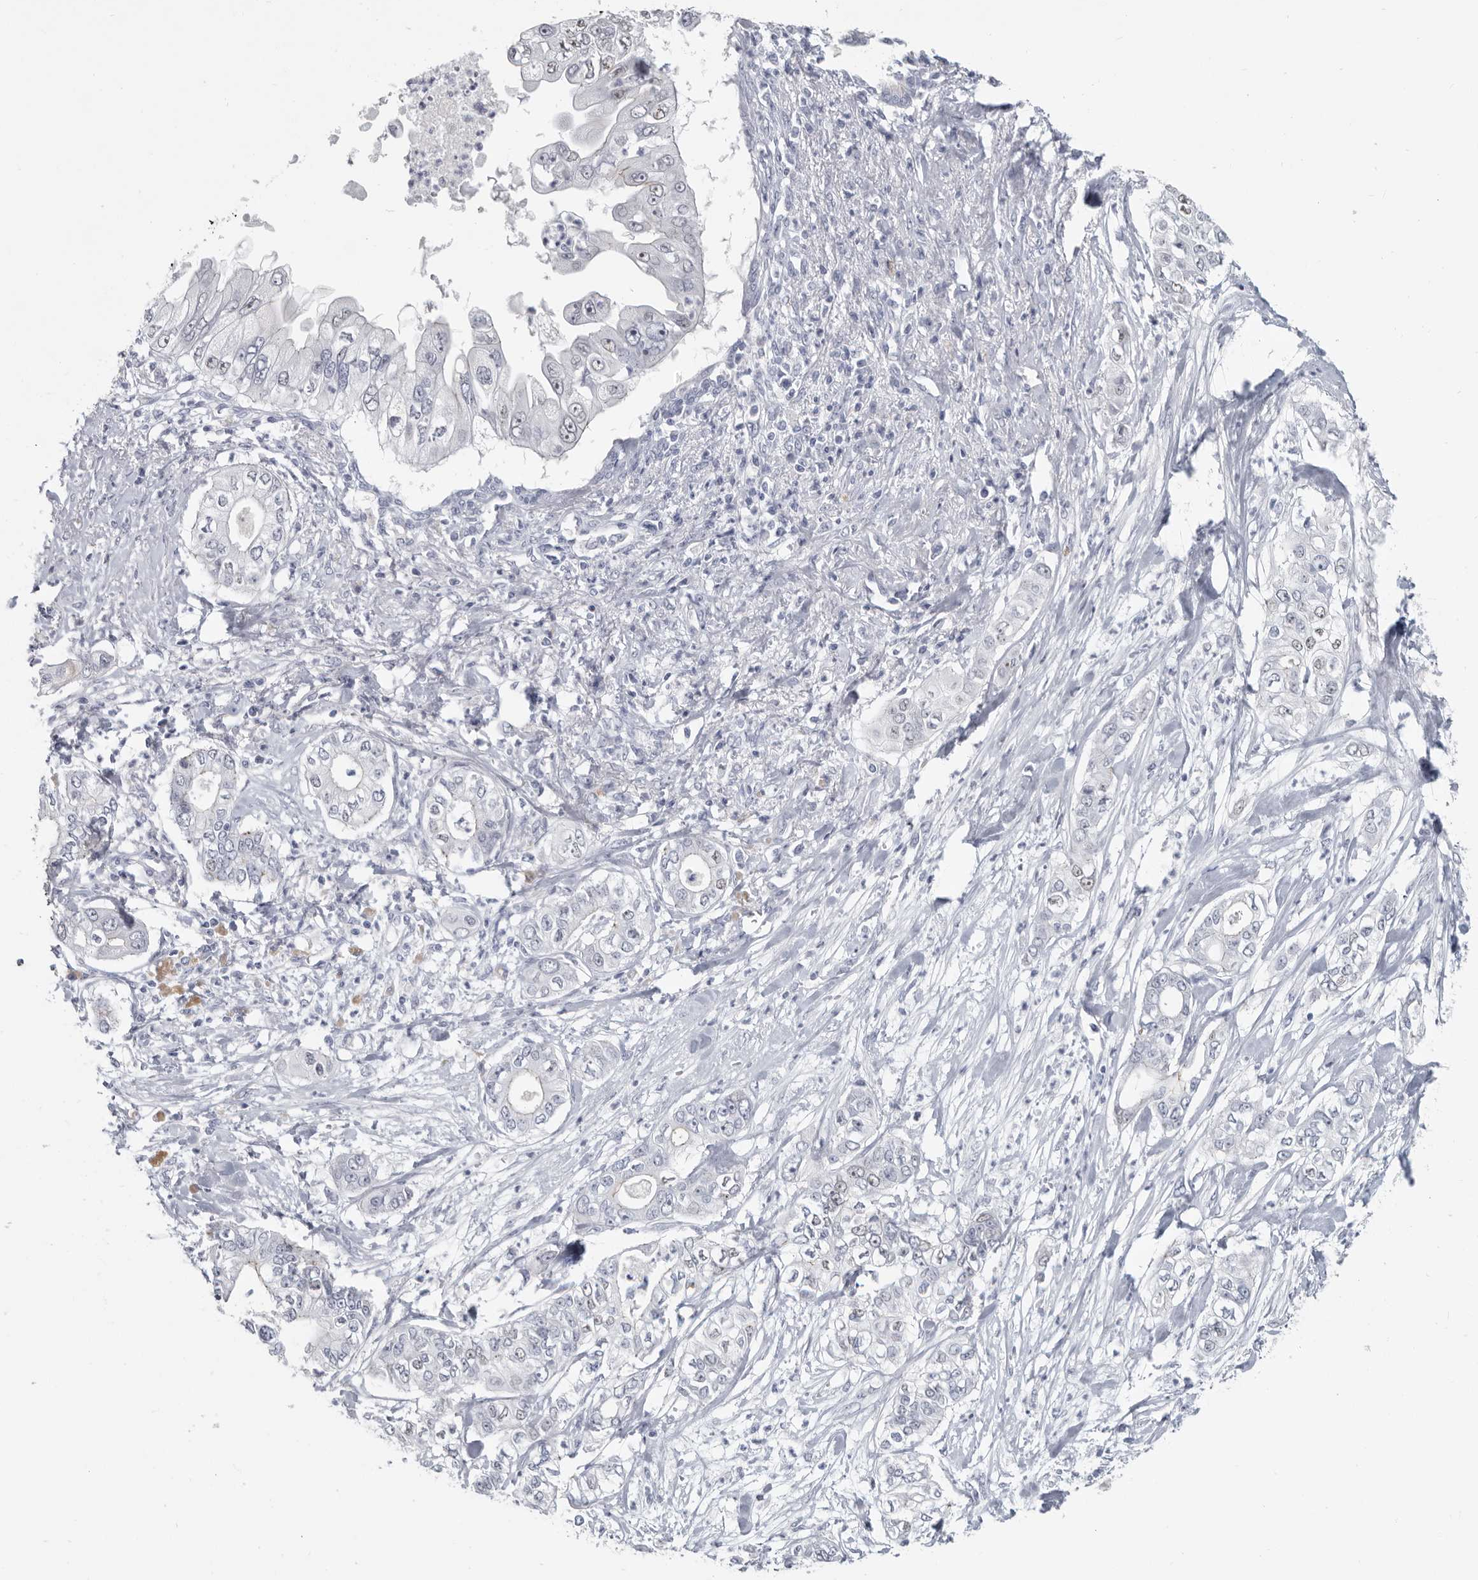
{"staining": {"intensity": "negative", "quantity": "none", "location": "none"}, "tissue": "pancreatic cancer", "cell_type": "Tumor cells", "image_type": "cancer", "snomed": [{"axis": "morphology", "description": "Adenocarcinoma, NOS"}, {"axis": "topography", "description": "Pancreas"}], "caption": "The histopathology image shows no staining of tumor cells in pancreatic cancer (adenocarcinoma).", "gene": "WRAP73", "patient": {"sex": "female", "age": 78}}